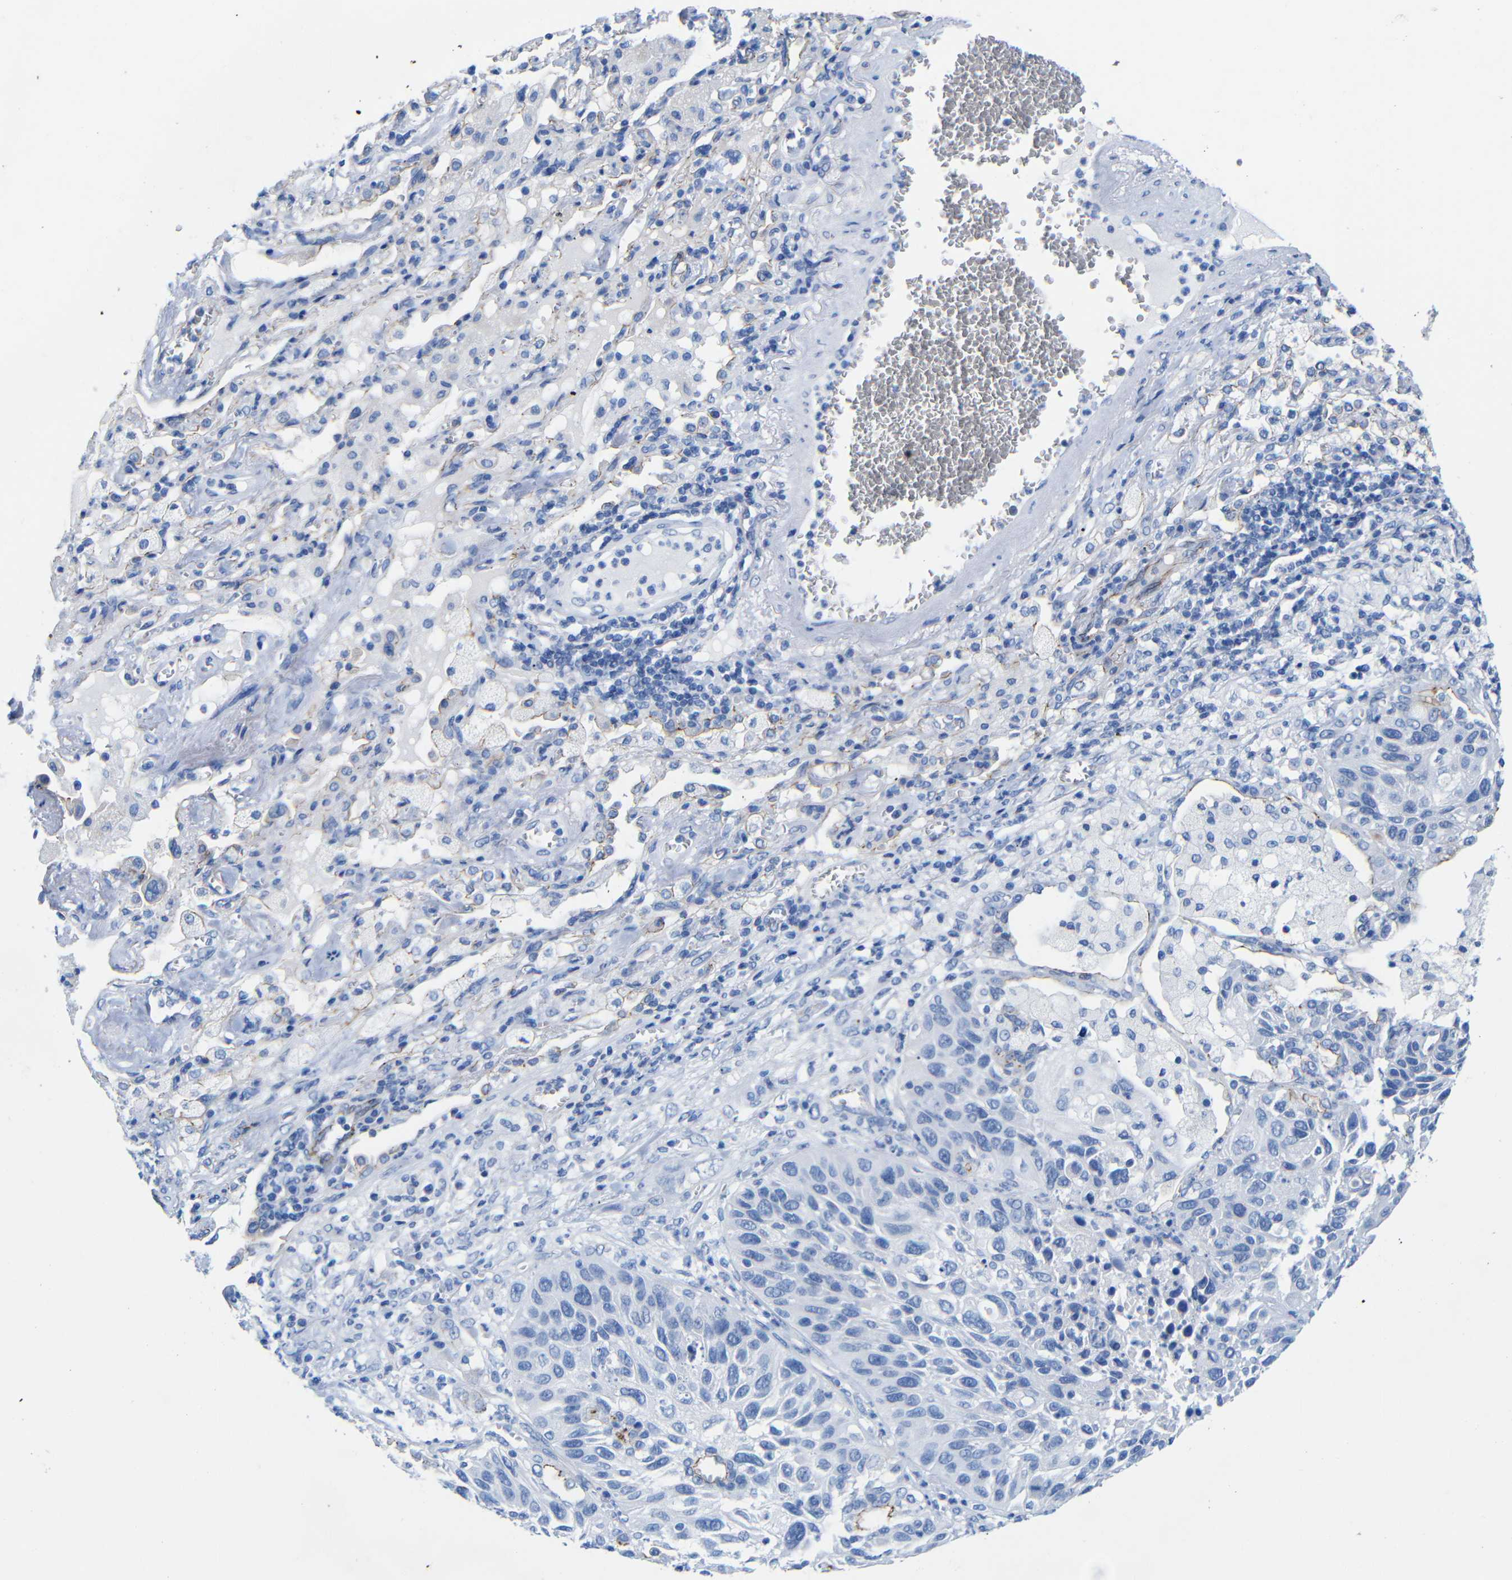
{"staining": {"intensity": "negative", "quantity": "none", "location": "none"}, "tissue": "lung cancer", "cell_type": "Tumor cells", "image_type": "cancer", "snomed": [{"axis": "morphology", "description": "Squamous cell carcinoma, NOS"}, {"axis": "topography", "description": "Lung"}], "caption": "The photomicrograph reveals no significant staining in tumor cells of squamous cell carcinoma (lung).", "gene": "CGNL1", "patient": {"sex": "female", "age": 76}}